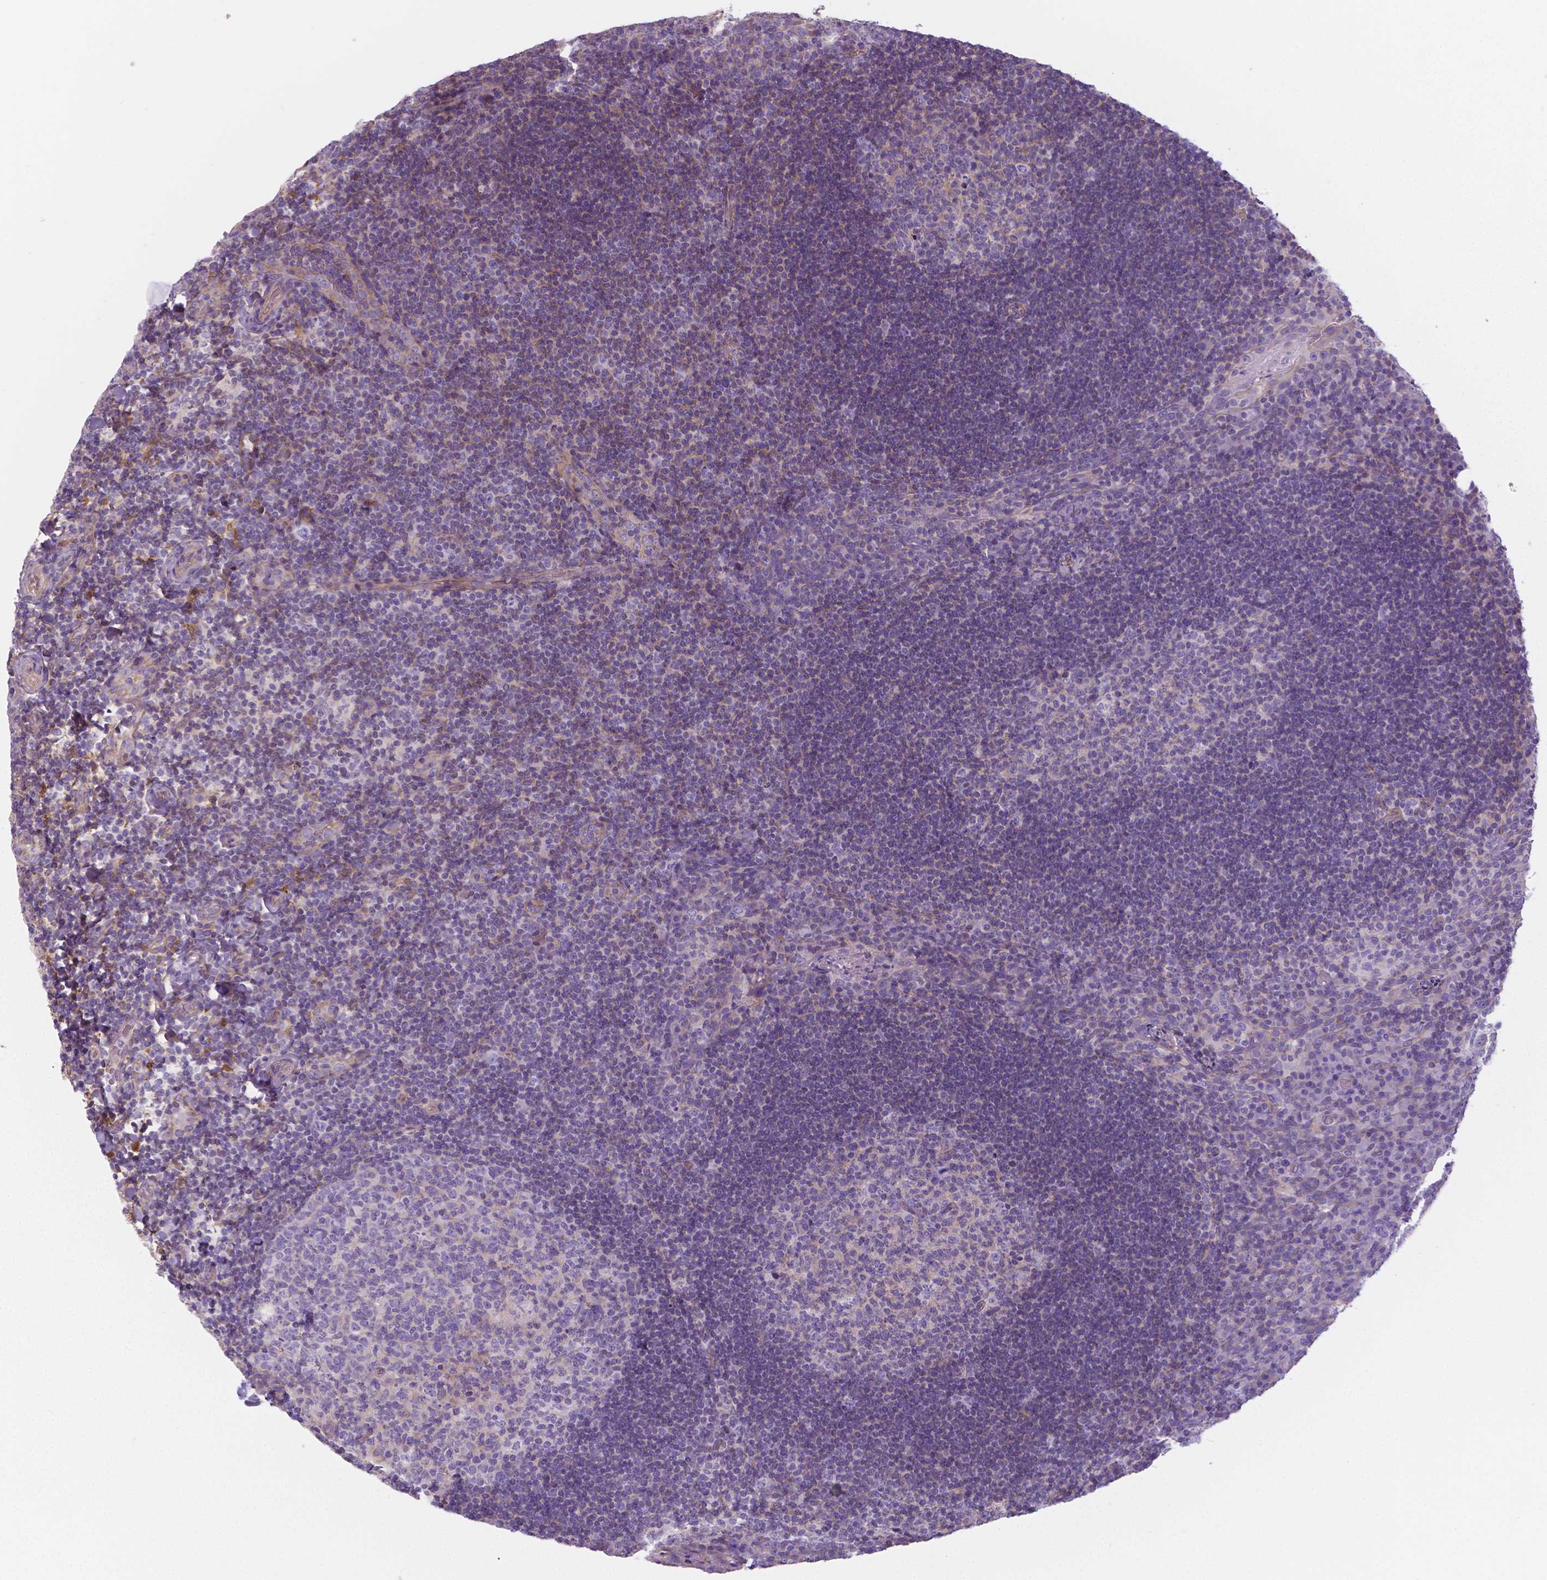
{"staining": {"intensity": "negative", "quantity": "none", "location": "none"}, "tissue": "tonsil", "cell_type": "Germinal center cells", "image_type": "normal", "snomed": [{"axis": "morphology", "description": "Normal tissue, NOS"}, {"axis": "topography", "description": "Tonsil"}], "caption": "This is a image of IHC staining of normal tonsil, which shows no staining in germinal center cells.", "gene": "CRMP1", "patient": {"sex": "male", "age": 17}}